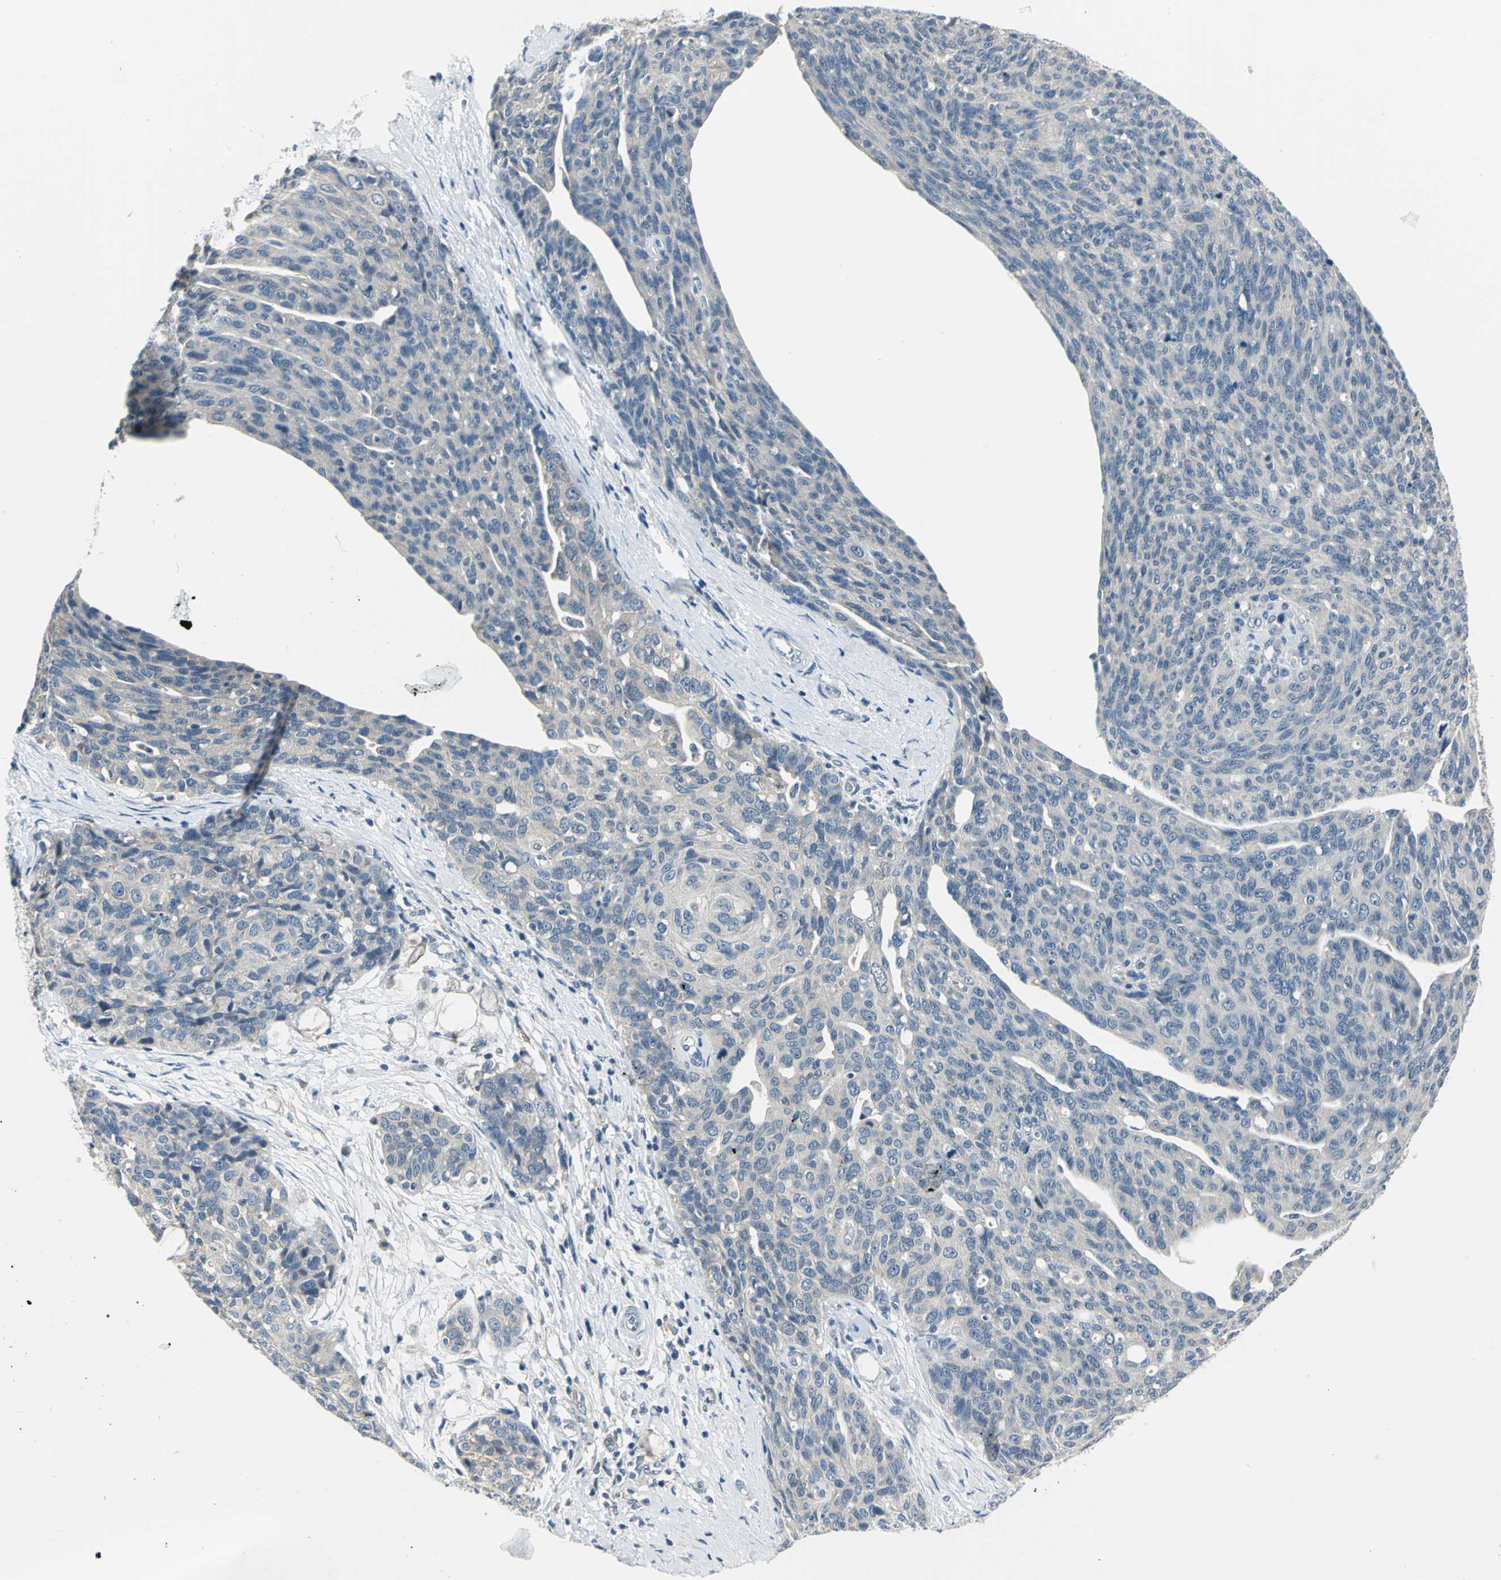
{"staining": {"intensity": "weak", "quantity": "25%-75%", "location": "cytoplasmic/membranous"}, "tissue": "ovarian cancer", "cell_type": "Tumor cells", "image_type": "cancer", "snomed": [{"axis": "morphology", "description": "Carcinoma, endometroid"}, {"axis": "topography", "description": "Ovary"}], "caption": "The immunohistochemical stain shows weak cytoplasmic/membranous staining in tumor cells of ovarian cancer (endometroid carcinoma) tissue.", "gene": "ZNF415", "patient": {"sex": "female", "age": 60}}